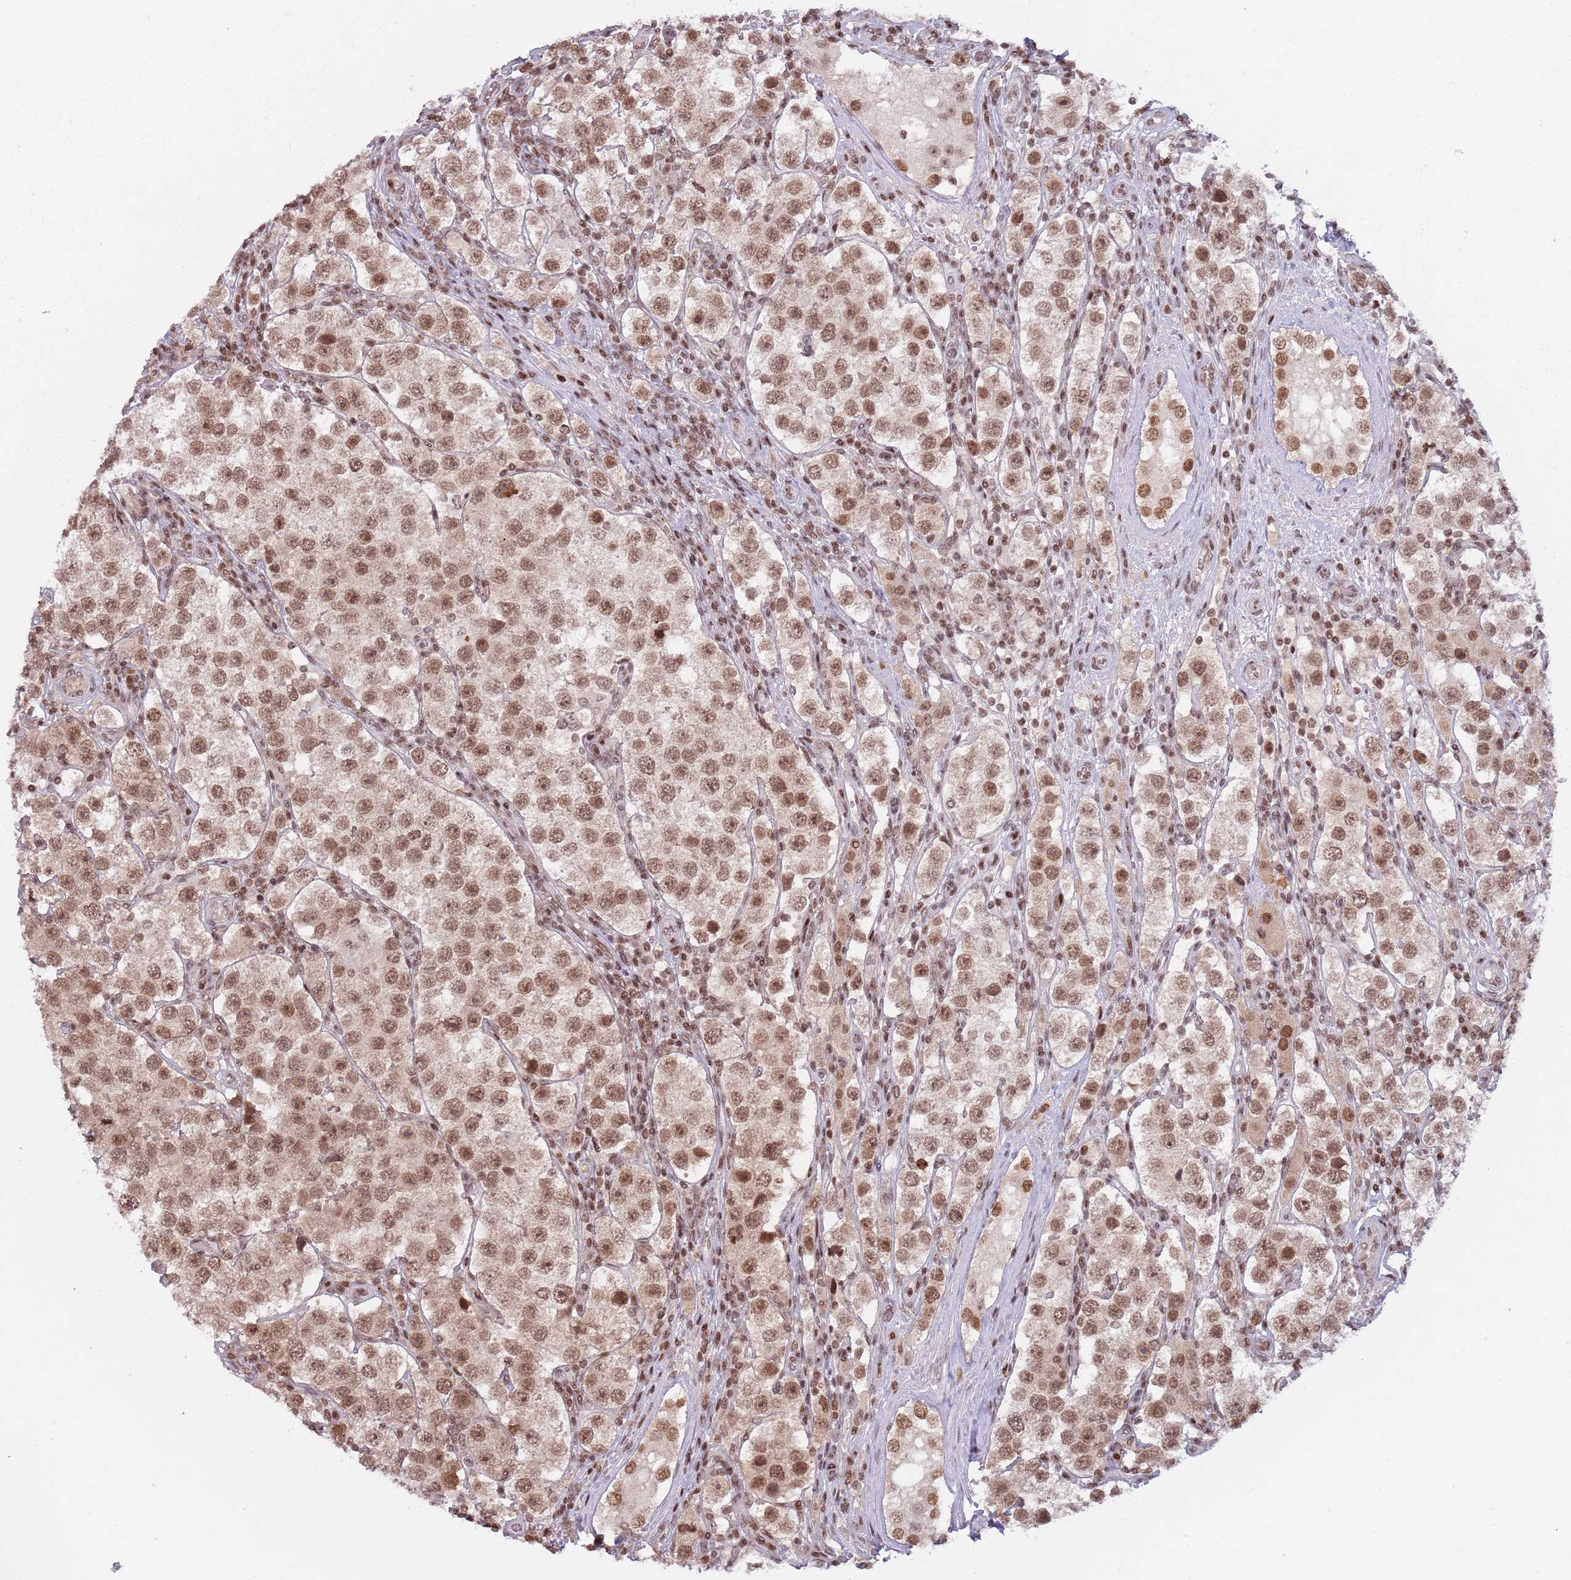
{"staining": {"intensity": "moderate", "quantity": ">75%", "location": "nuclear"}, "tissue": "testis cancer", "cell_type": "Tumor cells", "image_type": "cancer", "snomed": [{"axis": "morphology", "description": "Seminoma, NOS"}, {"axis": "topography", "description": "Testis"}], "caption": "Testis cancer (seminoma) stained for a protein (brown) displays moderate nuclear positive expression in approximately >75% of tumor cells.", "gene": "SH3RF3", "patient": {"sex": "male", "age": 37}}